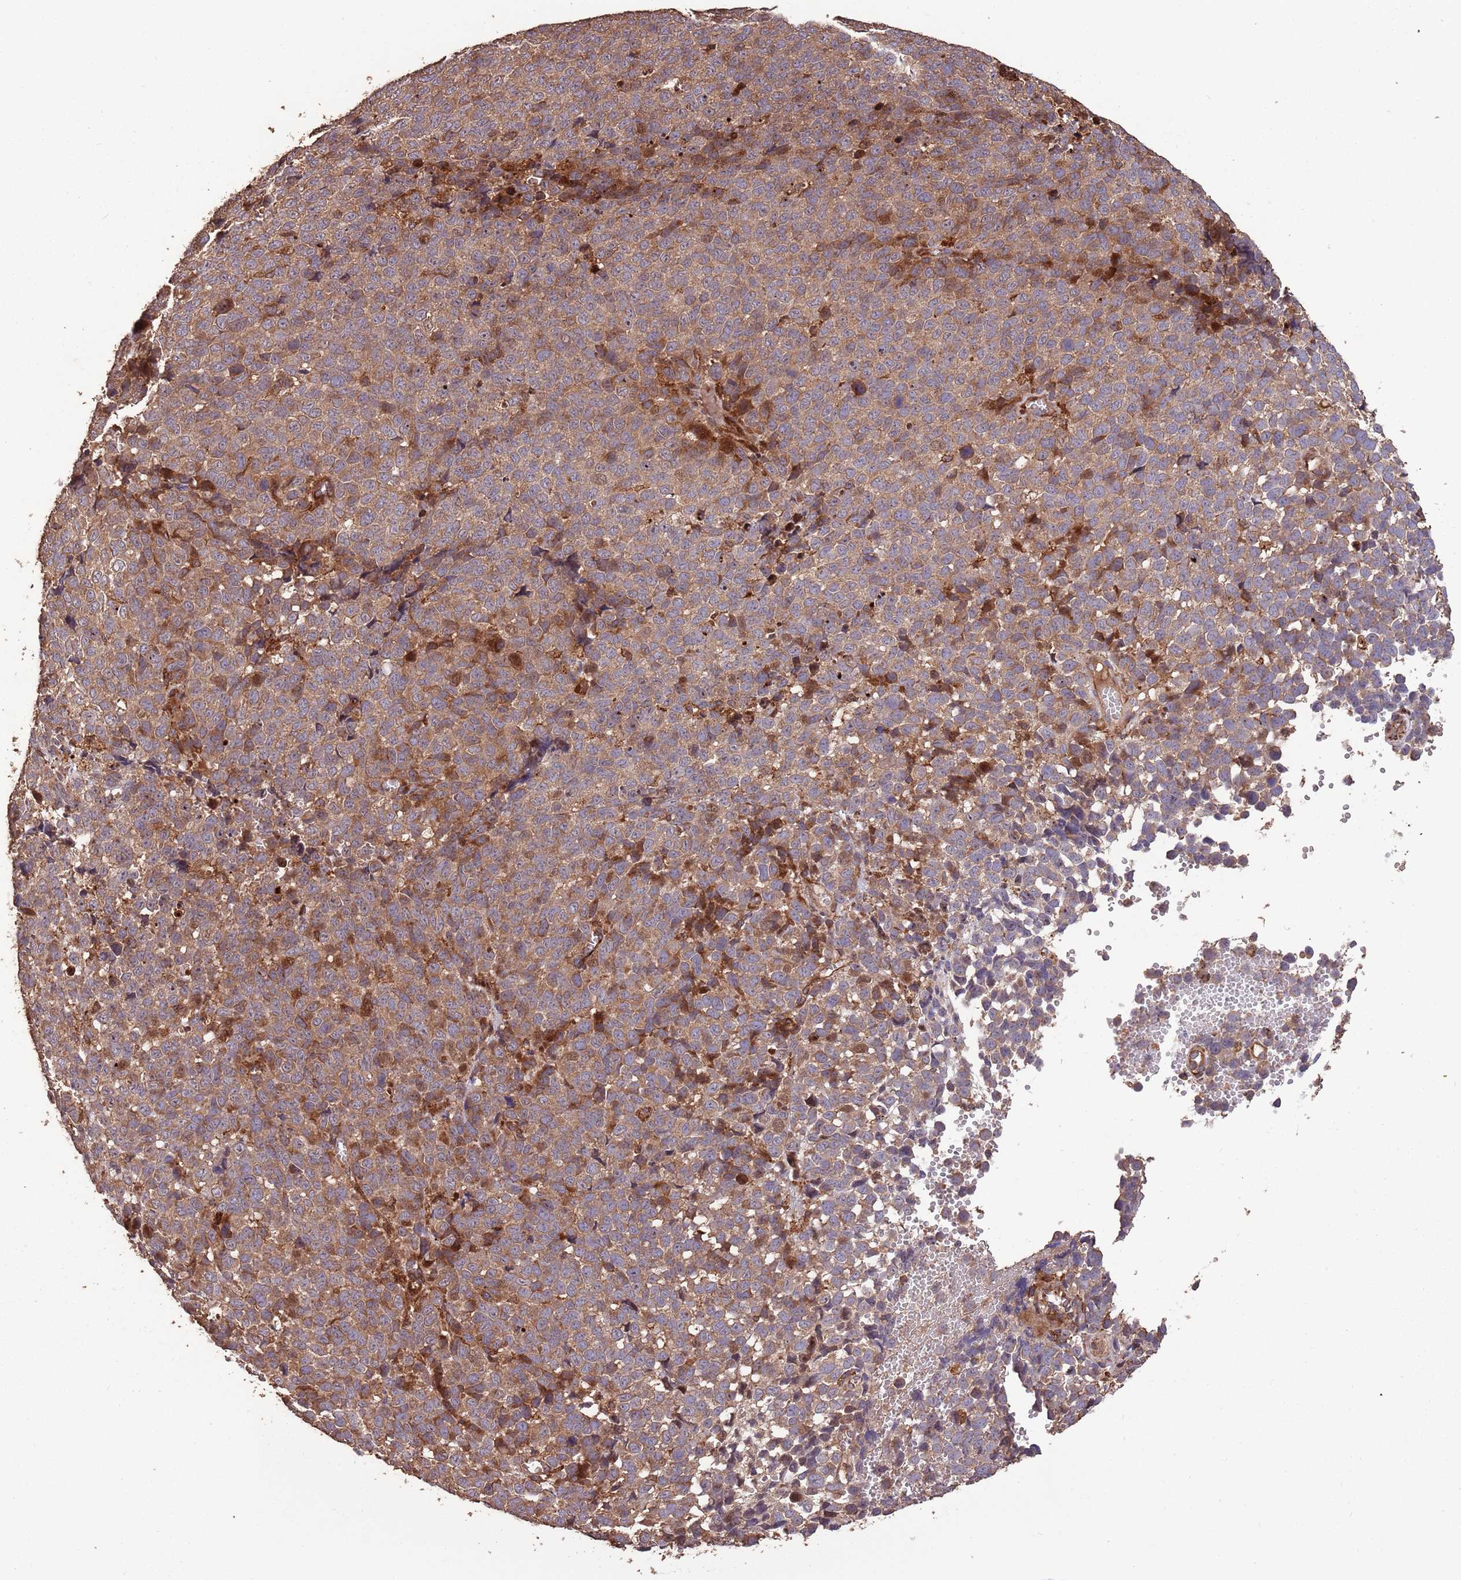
{"staining": {"intensity": "moderate", "quantity": ">75%", "location": "cytoplasmic/membranous"}, "tissue": "melanoma", "cell_type": "Tumor cells", "image_type": "cancer", "snomed": [{"axis": "morphology", "description": "Malignant melanoma, NOS"}, {"axis": "topography", "description": "Nose, NOS"}], "caption": "Protein staining of malignant melanoma tissue exhibits moderate cytoplasmic/membranous positivity in about >75% of tumor cells. The staining is performed using DAB brown chromogen to label protein expression. The nuclei are counter-stained blue using hematoxylin.", "gene": "ZNF428", "patient": {"sex": "female", "age": 48}}